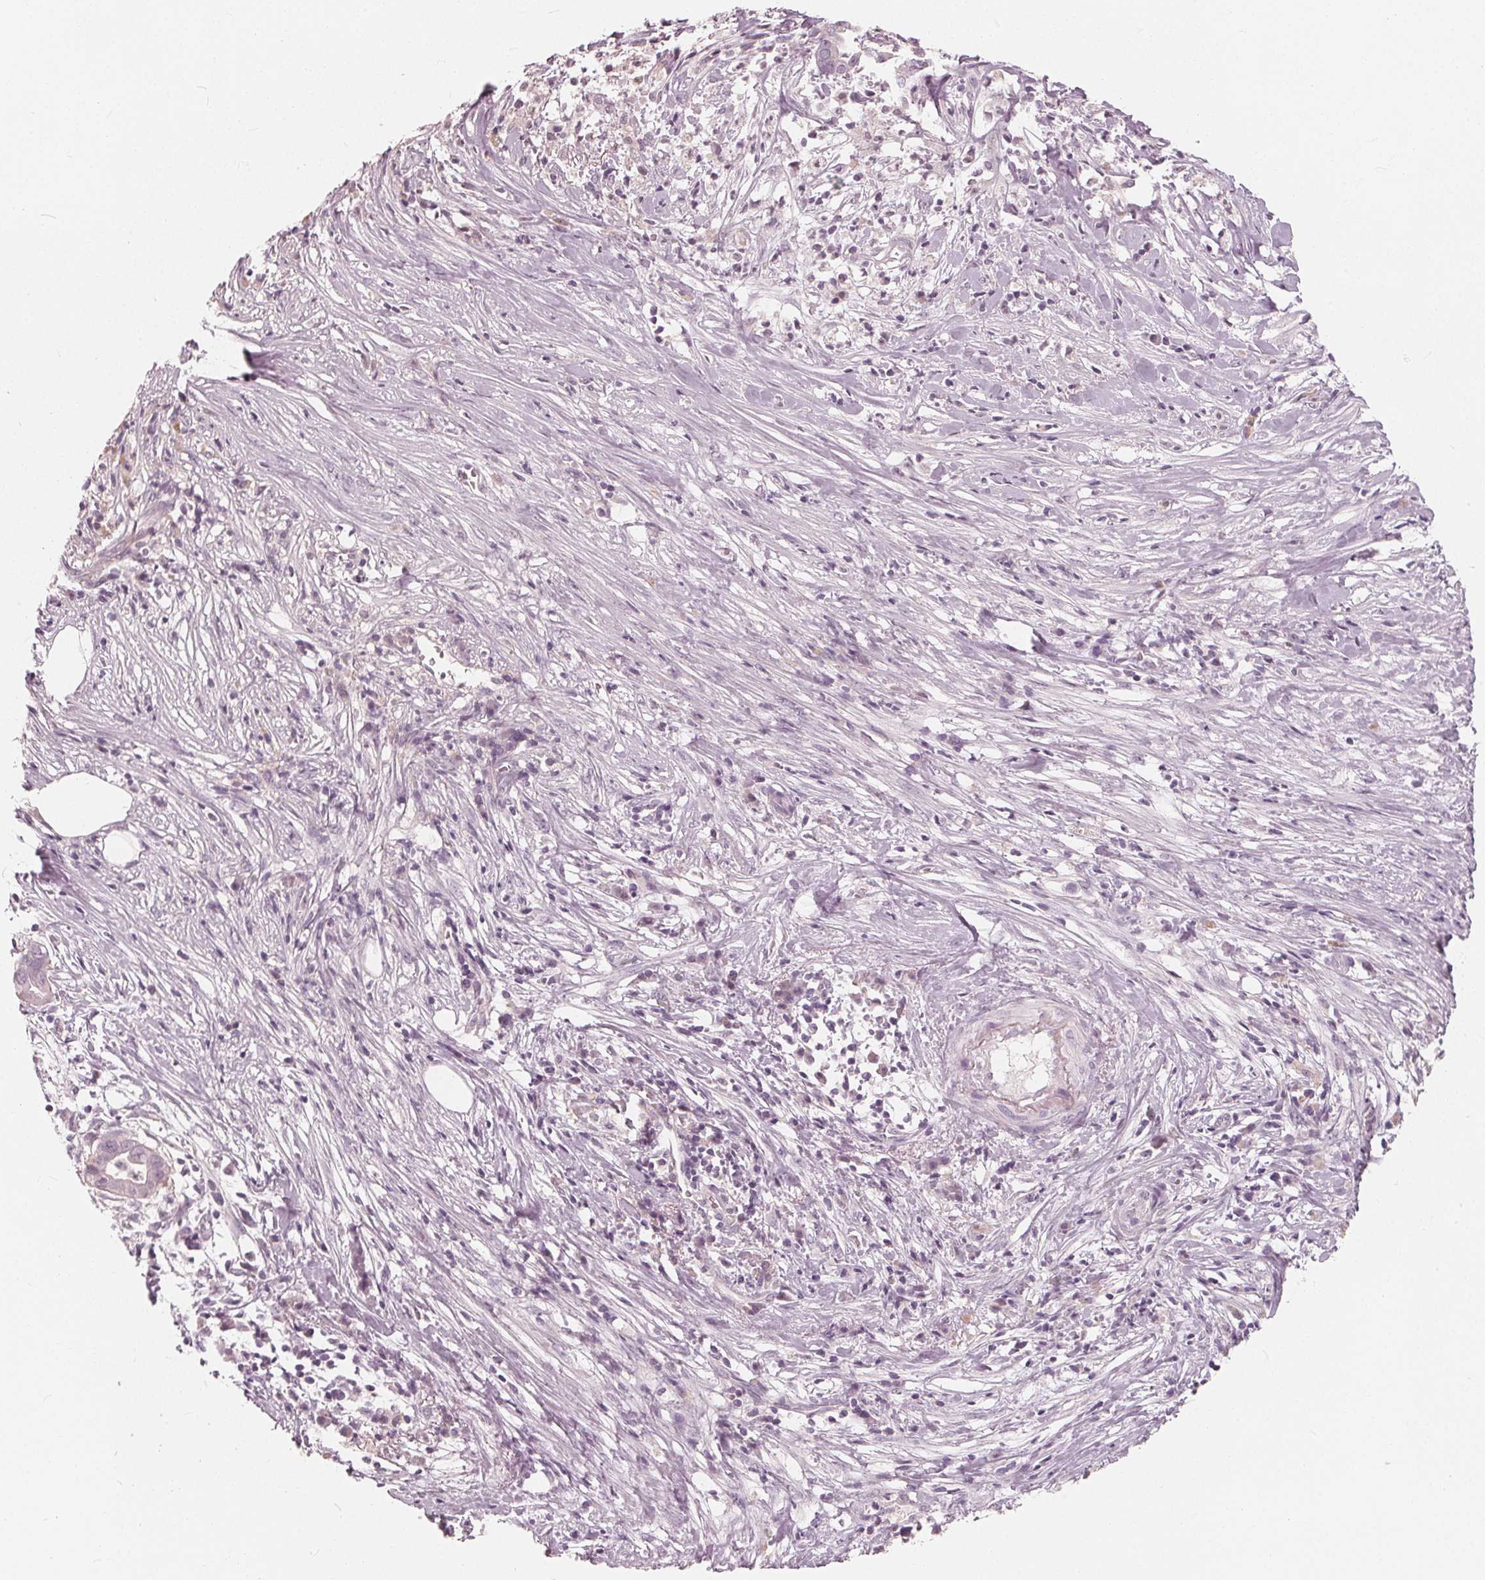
{"staining": {"intensity": "negative", "quantity": "none", "location": "none"}, "tissue": "pancreatic cancer", "cell_type": "Tumor cells", "image_type": "cancer", "snomed": [{"axis": "morphology", "description": "Adenocarcinoma, NOS"}, {"axis": "topography", "description": "Pancreas"}], "caption": "Tumor cells show no significant protein staining in pancreatic cancer.", "gene": "SAT2", "patient": {"sex": "male", "age": 61}}